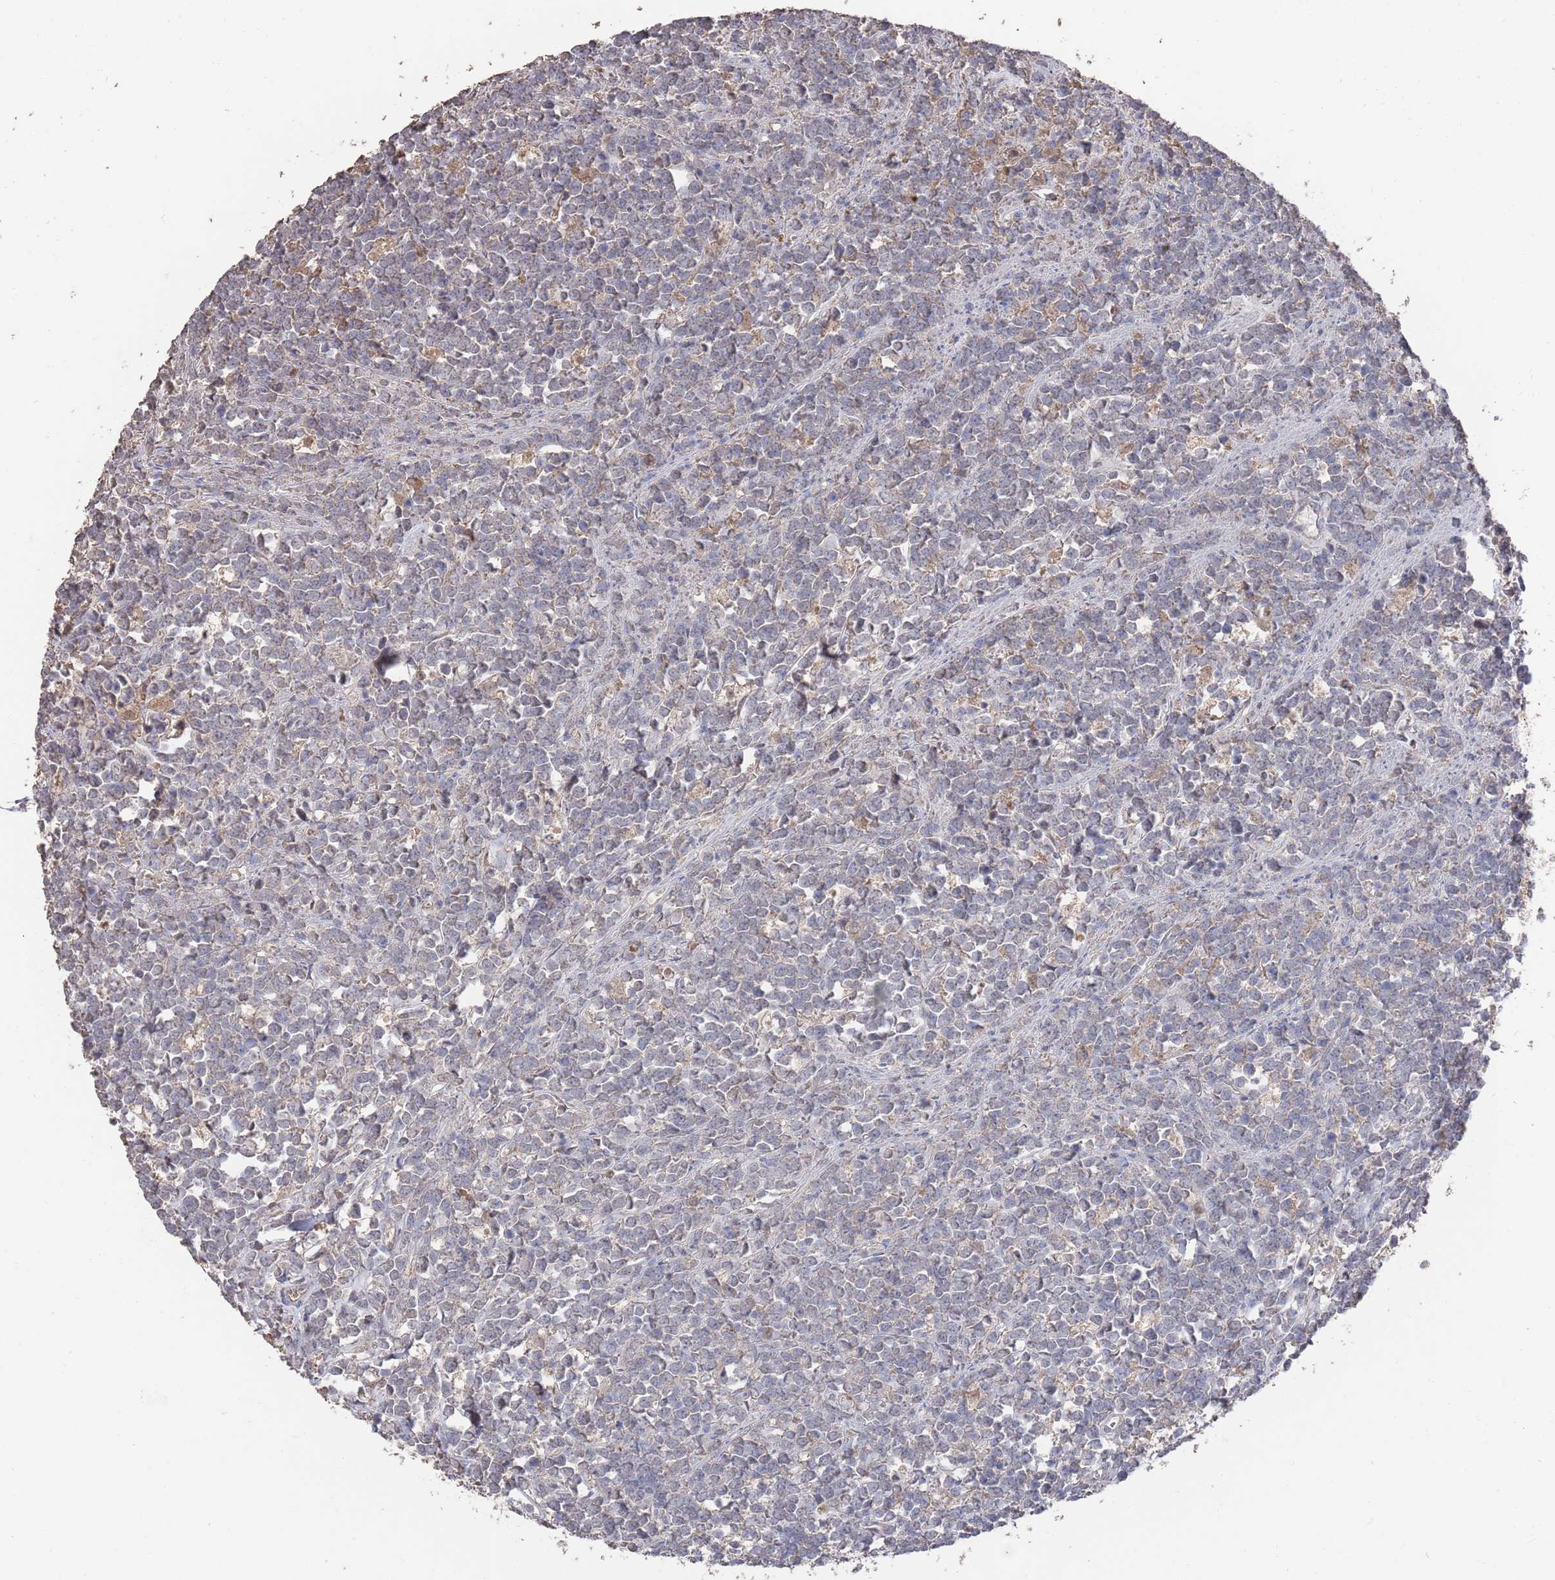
{"staining": {"intensity": "weak", "quantity": "<25%", "location": "cytoplasmic/membranous"}, "tissue": "lymphoma", "cell_type": "Tumor cells", "image_type": "cancer", "snomed": [{"axis": "morphology", "description": "Malignant lymphoma, non-Hodgkin's type, High grade"}, {"axis": "topography", "description": "Small intestine"}, {"axis": "topography", "description": "Colon"}], "caption": "An image of human lymphoma is negative for staining in tumor cells.", "gene": "BTBD18", "patient": {"sex": "male", "age": 8}}